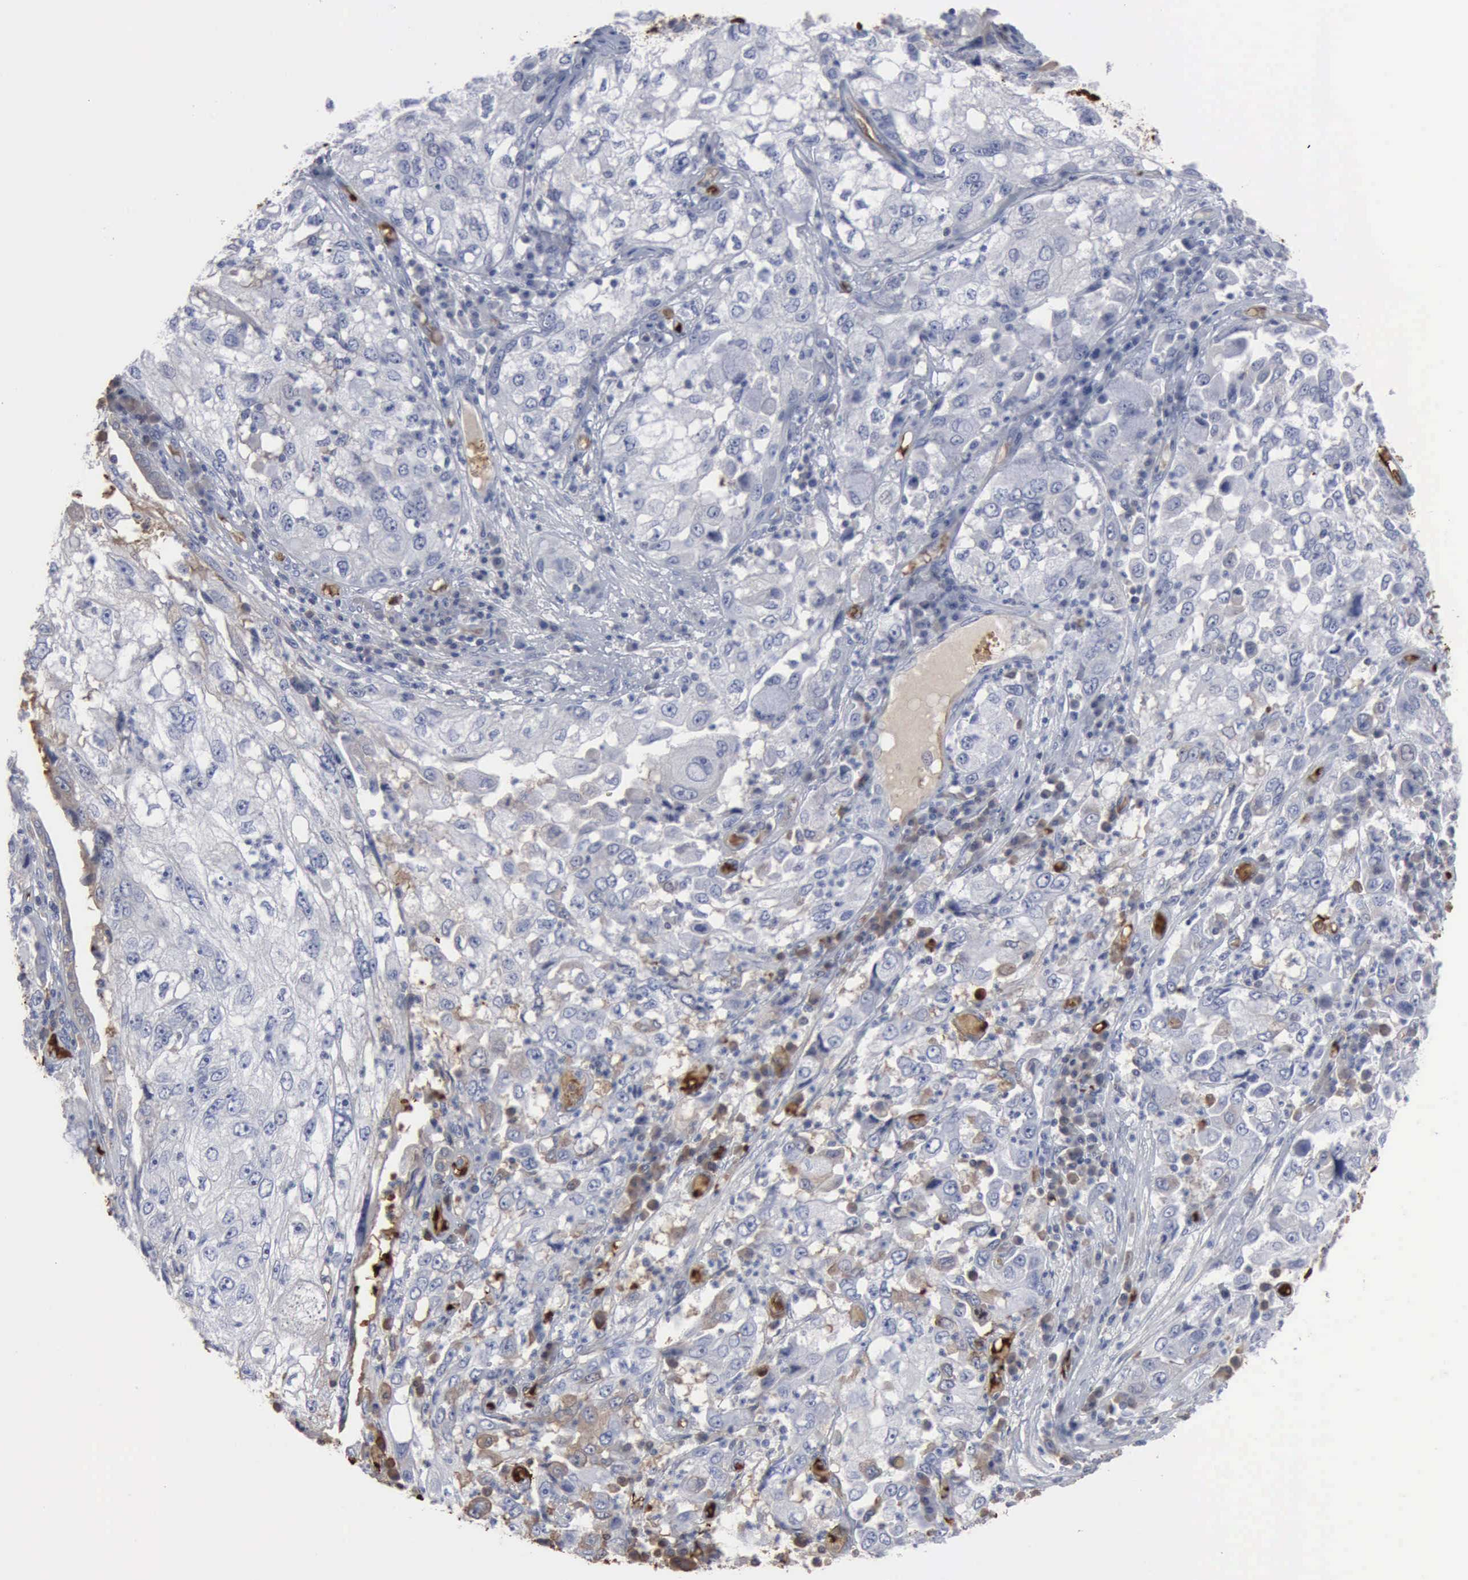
{"staining": {"intensity": "weak", "quantity": "<25%", "location": "cytoplasmic/membranous"}, "tissue": "cervical cancer", "cell_type": "Tumor cells", "image_type": "cancer", "snomed": [{"axis": "morphology", "description": "Squamous cell carcinoma, NOS"}, {"axis": "topography", "description": "Cervix"}], "caption": "The image shows no significant positivity in tumor cells of cervical cancer (squamous cell carcinoma).", "gene": "TGFB1", "patient": {"sex": "female", "age": 36}}